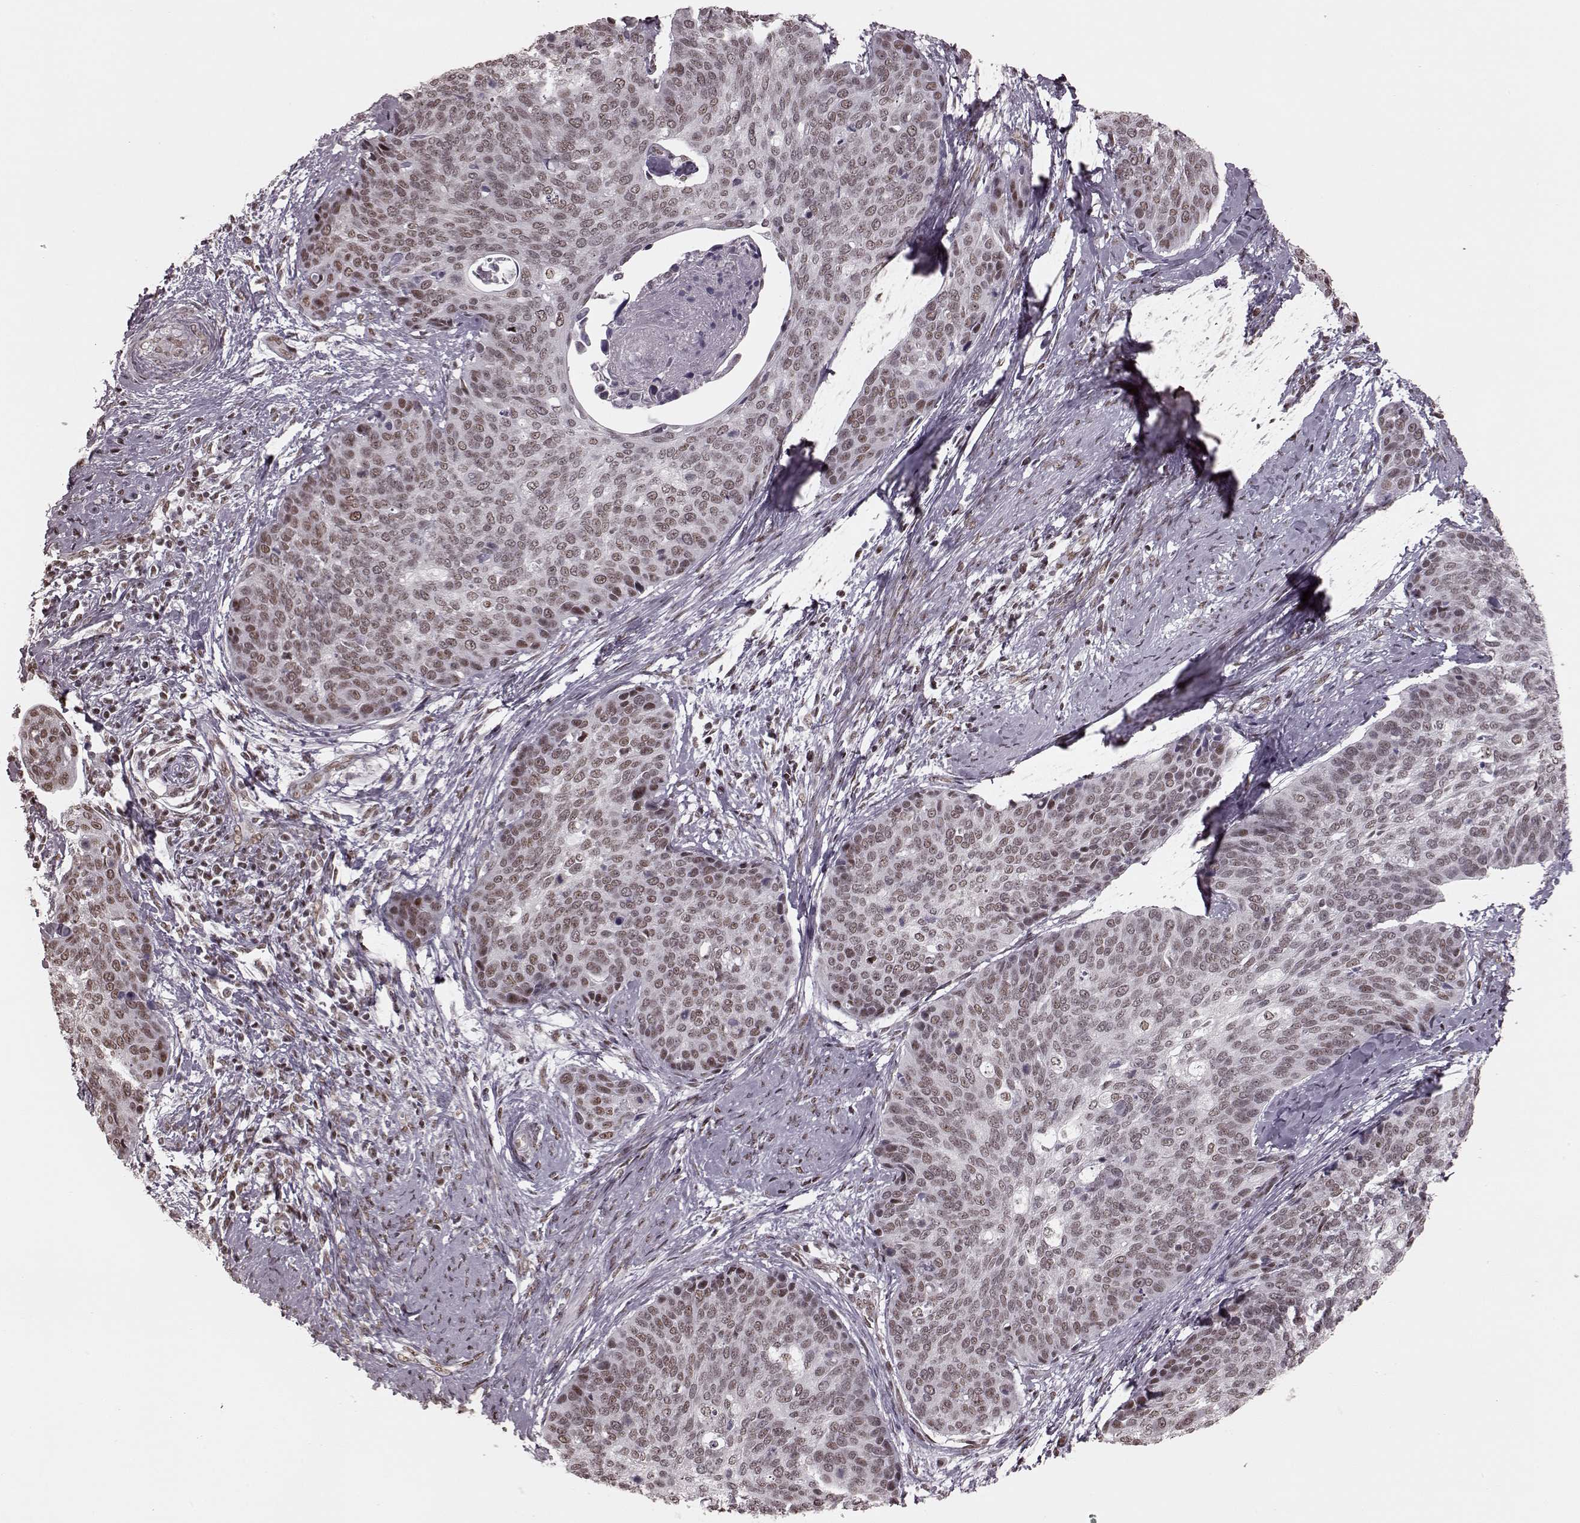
{"staining": {"intensity": "weak", "quantity": ">75%", "location": "nuclear"}, "tissue": "cervical cancer", "cell_type": "Tumor cells", "image_type": "cancer", "snomed": [{"axis": "morphology", "description": "Squamous cell carcinoma, NOS"}, {"axis": "topography", "description": "Cervix"}], "caption": "This micrograph reveals immunohistochemistry staining of cervical cancer, with low weak nuclear expression in approximately >75% of tumor cells.", "gene": "NR2C1", "patient": {"sex": "female", "age": 69}}